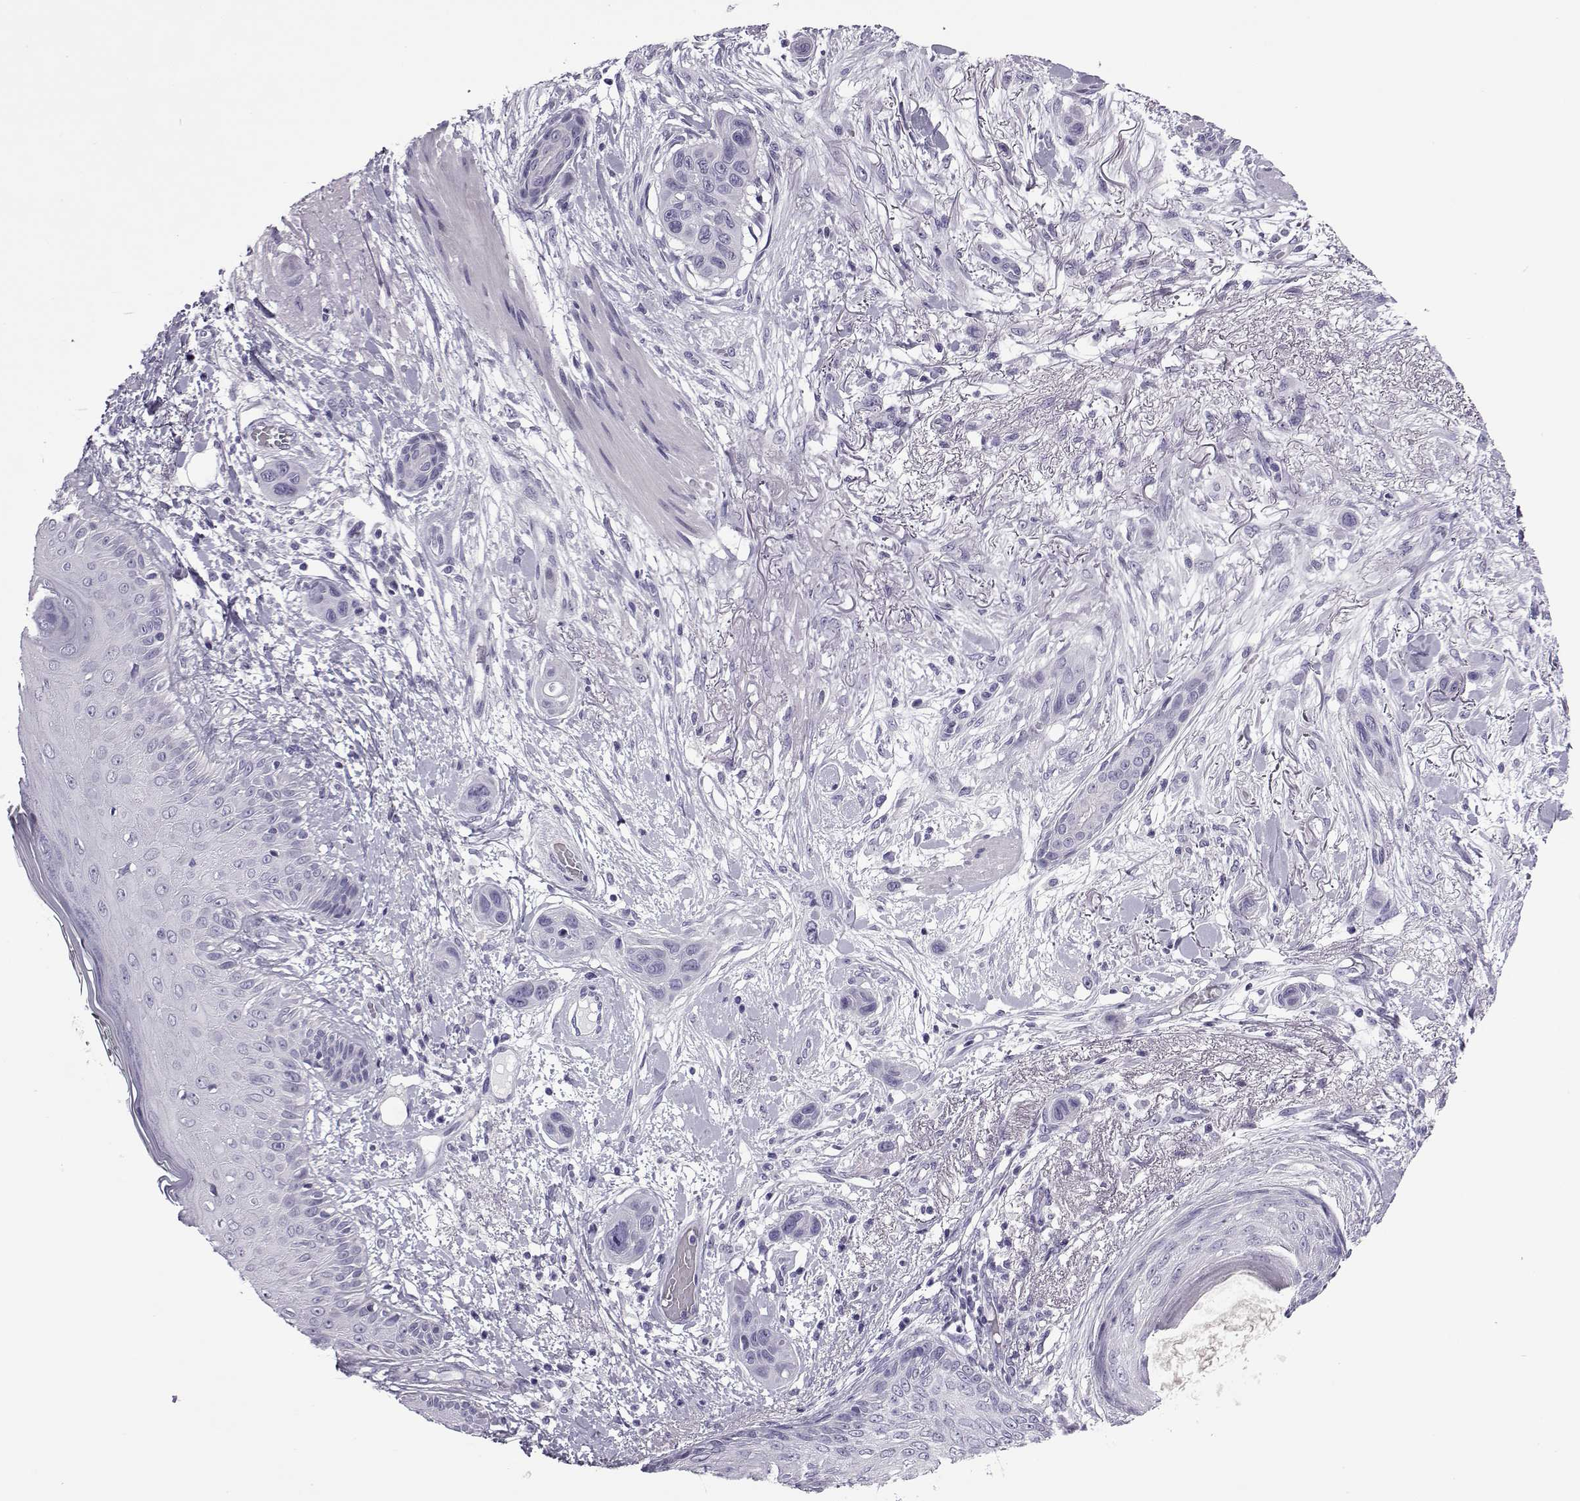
{"staining": {"intensity": "negative", "quantity": "none", "location": "none"}, "tissue": "skin cancer", "cell_type": "Tumor cells", "image_type": "cancer", "snomed": [{"axis": "morphology", "description": "Squamous cell carcinoma, NOS"}, {"axis": "topography", "description": "Skin"}], "caption": "DAB immunohistochemical staining of human squamous cell carcinoma (skin) shows no significant staining in tumor cells. The staining is performed using DAB brown chromogen with nuclei counter-stained in using hematoxylin.", "gene": "OIP5", "patient": {"sex": "male", "age": 79}}